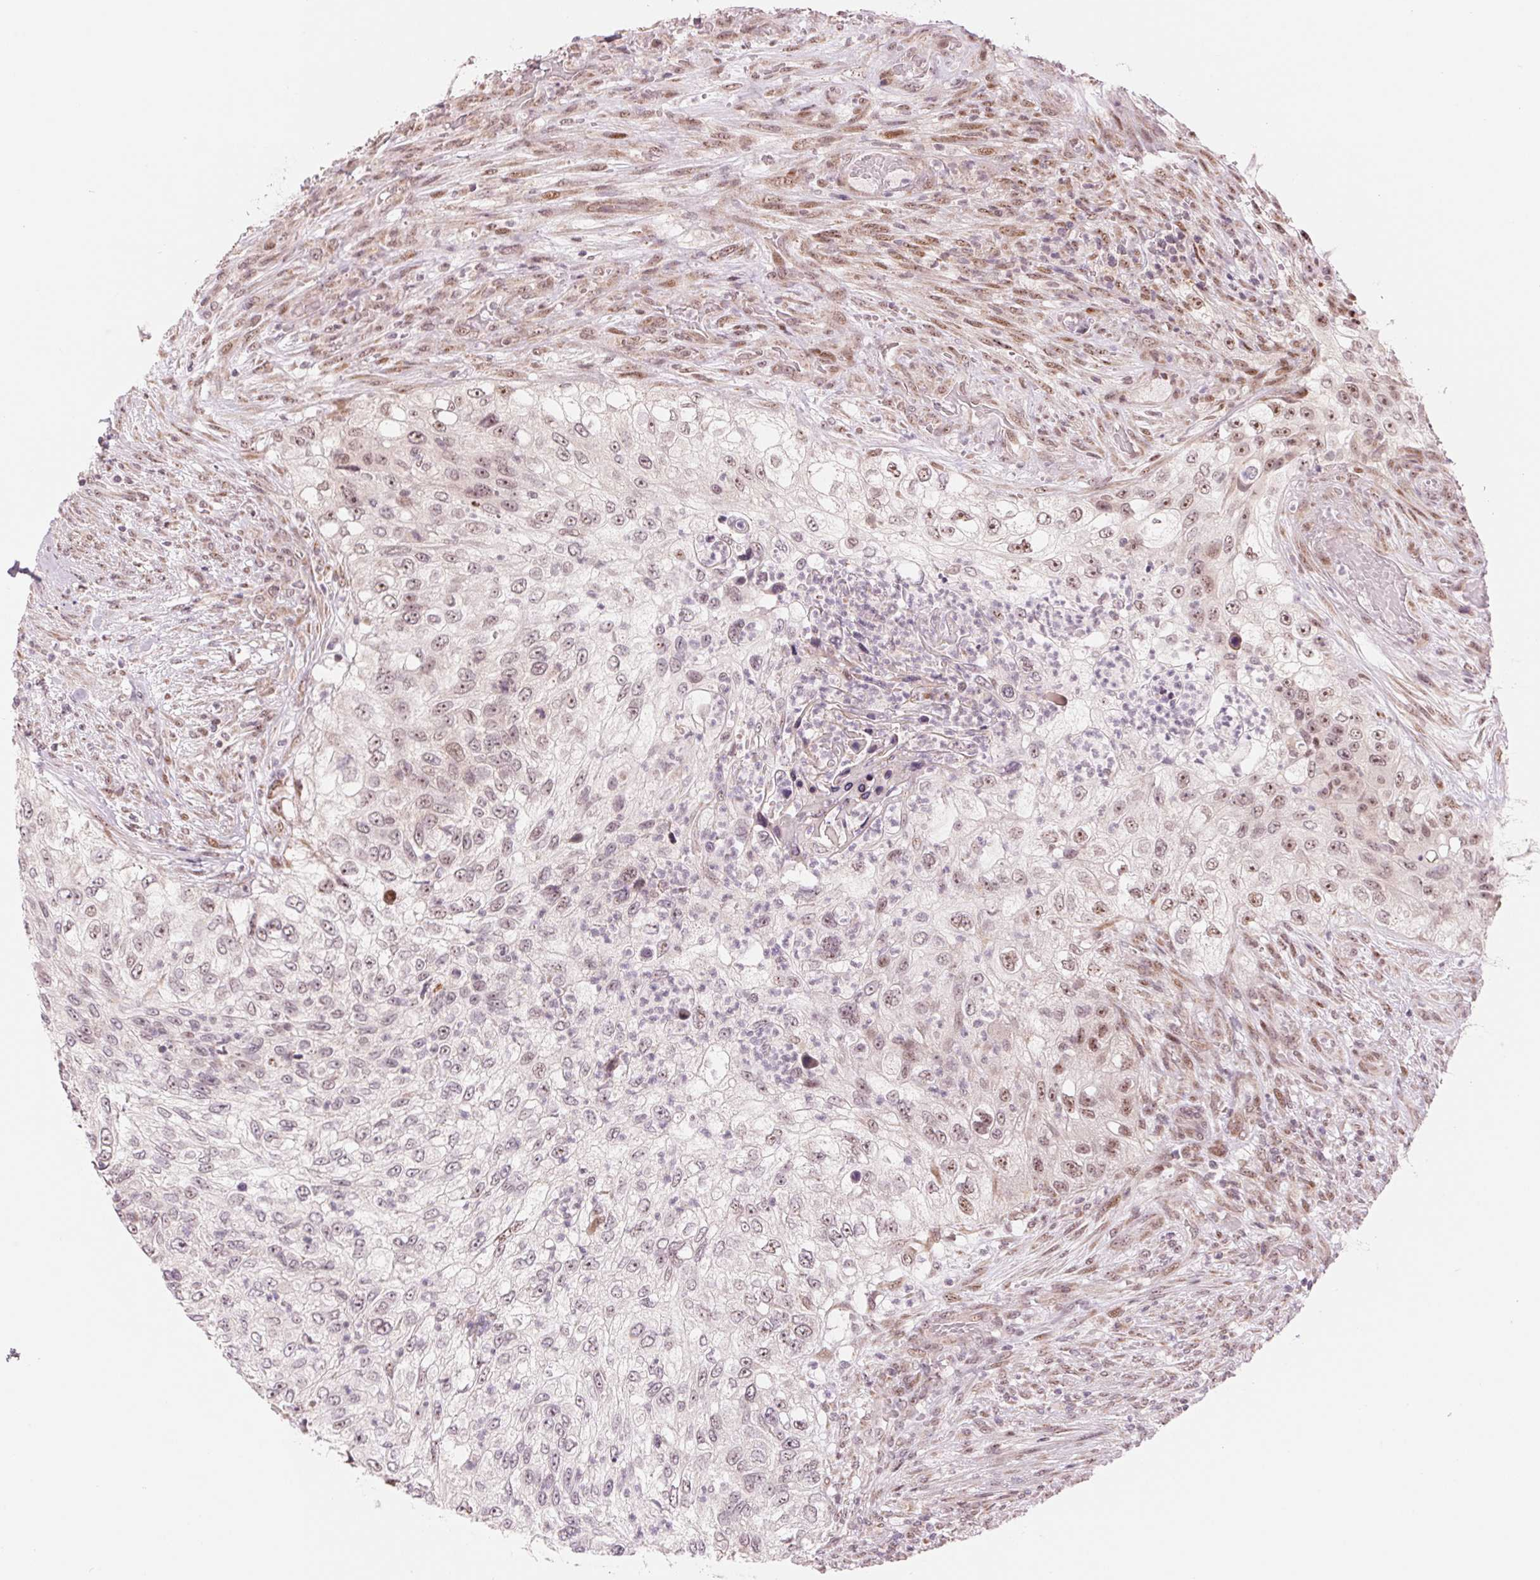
{"staining": {"intensity": "moderate", "quantity": "<25%", "location": "nuclear"}, "tissue": "urothelial cancer", "cell_type": "Tumor cells", "image_type": "cancer", "snomed": [{"axis": "morphology", "description": "Urothelial carcinoma, High grade"}, {"axis": "topography", "description": "Urinary bladder"}], "caption": "Urothelial cancer stained with a brown dye exhibits moderate nuclear positive staining in about <25% of tumor cells.", "gene": "ARHGAP32", "patient": {"sex": "female", "age": 60}}